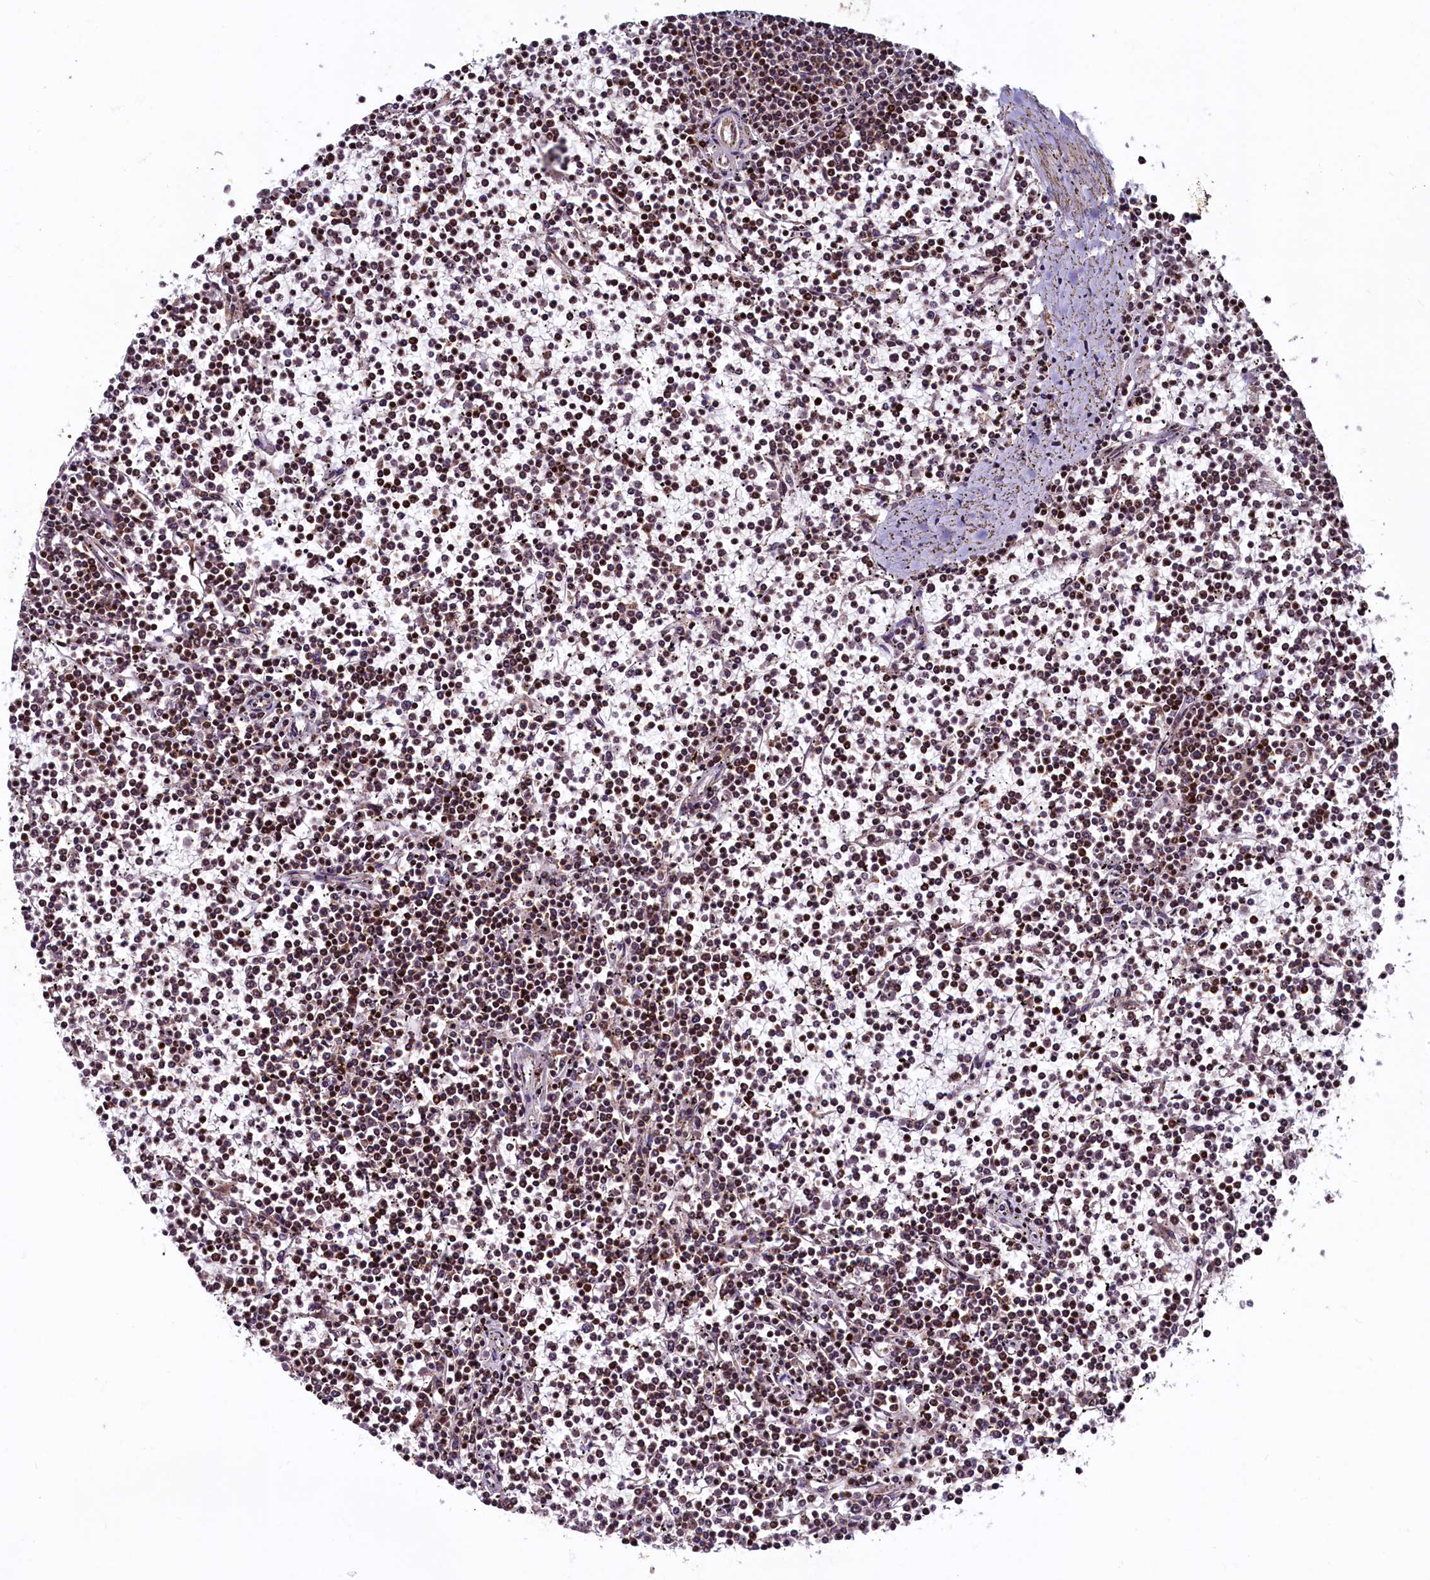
{"staining": {"intensity": "moderate", "quantity": ">75%", "location": "cytoplasmic/membranous,nuclear"}, "tissue": "lymphoma", "cell_type": "Tumor cells", "image_type": "cancer", "snomed": [{"axis": "morphology", "description": "Malignant lymphoma, non-Hodgkin's type, Low grade"}, {"axis": "topography", "description": "Spleen"}], "caption": "Low-grade malignant lymphoma, non-Hodgkin's type stained for a protein (brown) reveals moderate cytoplasmic/membranous and nuclear positive staining in about >75% of tumor cells.", "gene": "NCKAP5L", "patient": {"sex": "female", "age": 19}}